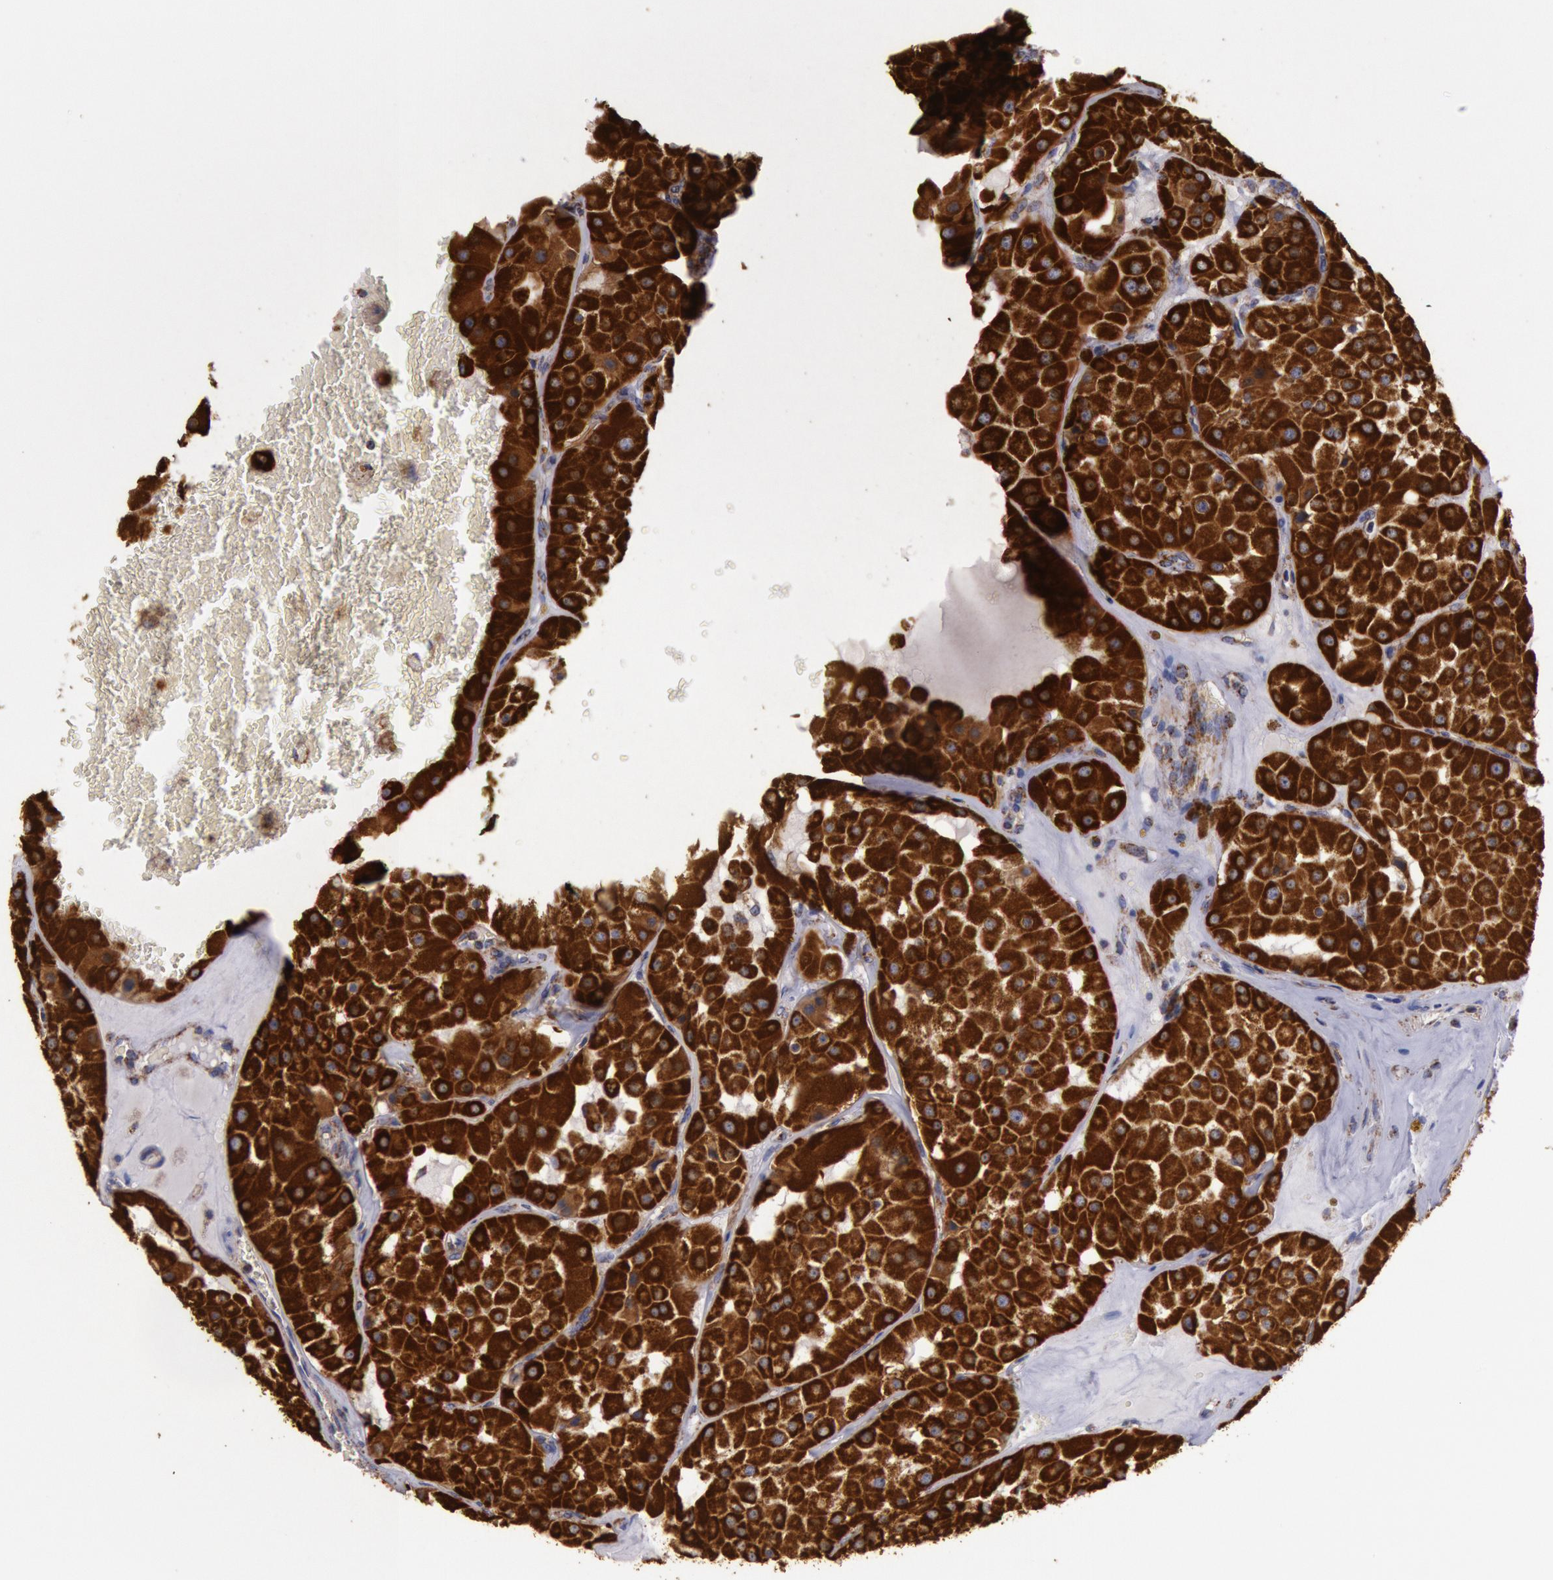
{"staining": {"intensity": "strong", "quantity": ">75%", "location": "cytoplasmic/membranous"}, "tissue": "renal cancer", "cell_type": "Tumor cells", "image_type": "cancer", "snomed": [{"axis": "morphology", "description": "Adenocarcinoma, uncertain malignant potential"}, {"axis": "topography", "description": "Kidney"}], "caption": "Adenocarcinoma,  uncertain malignant potential (renal) stained for a protein shows strong cytoplasmic/membranous positivity in tumor cells.", "gene": "CYC1", "patient": {"sex": "male", "age": 63}}